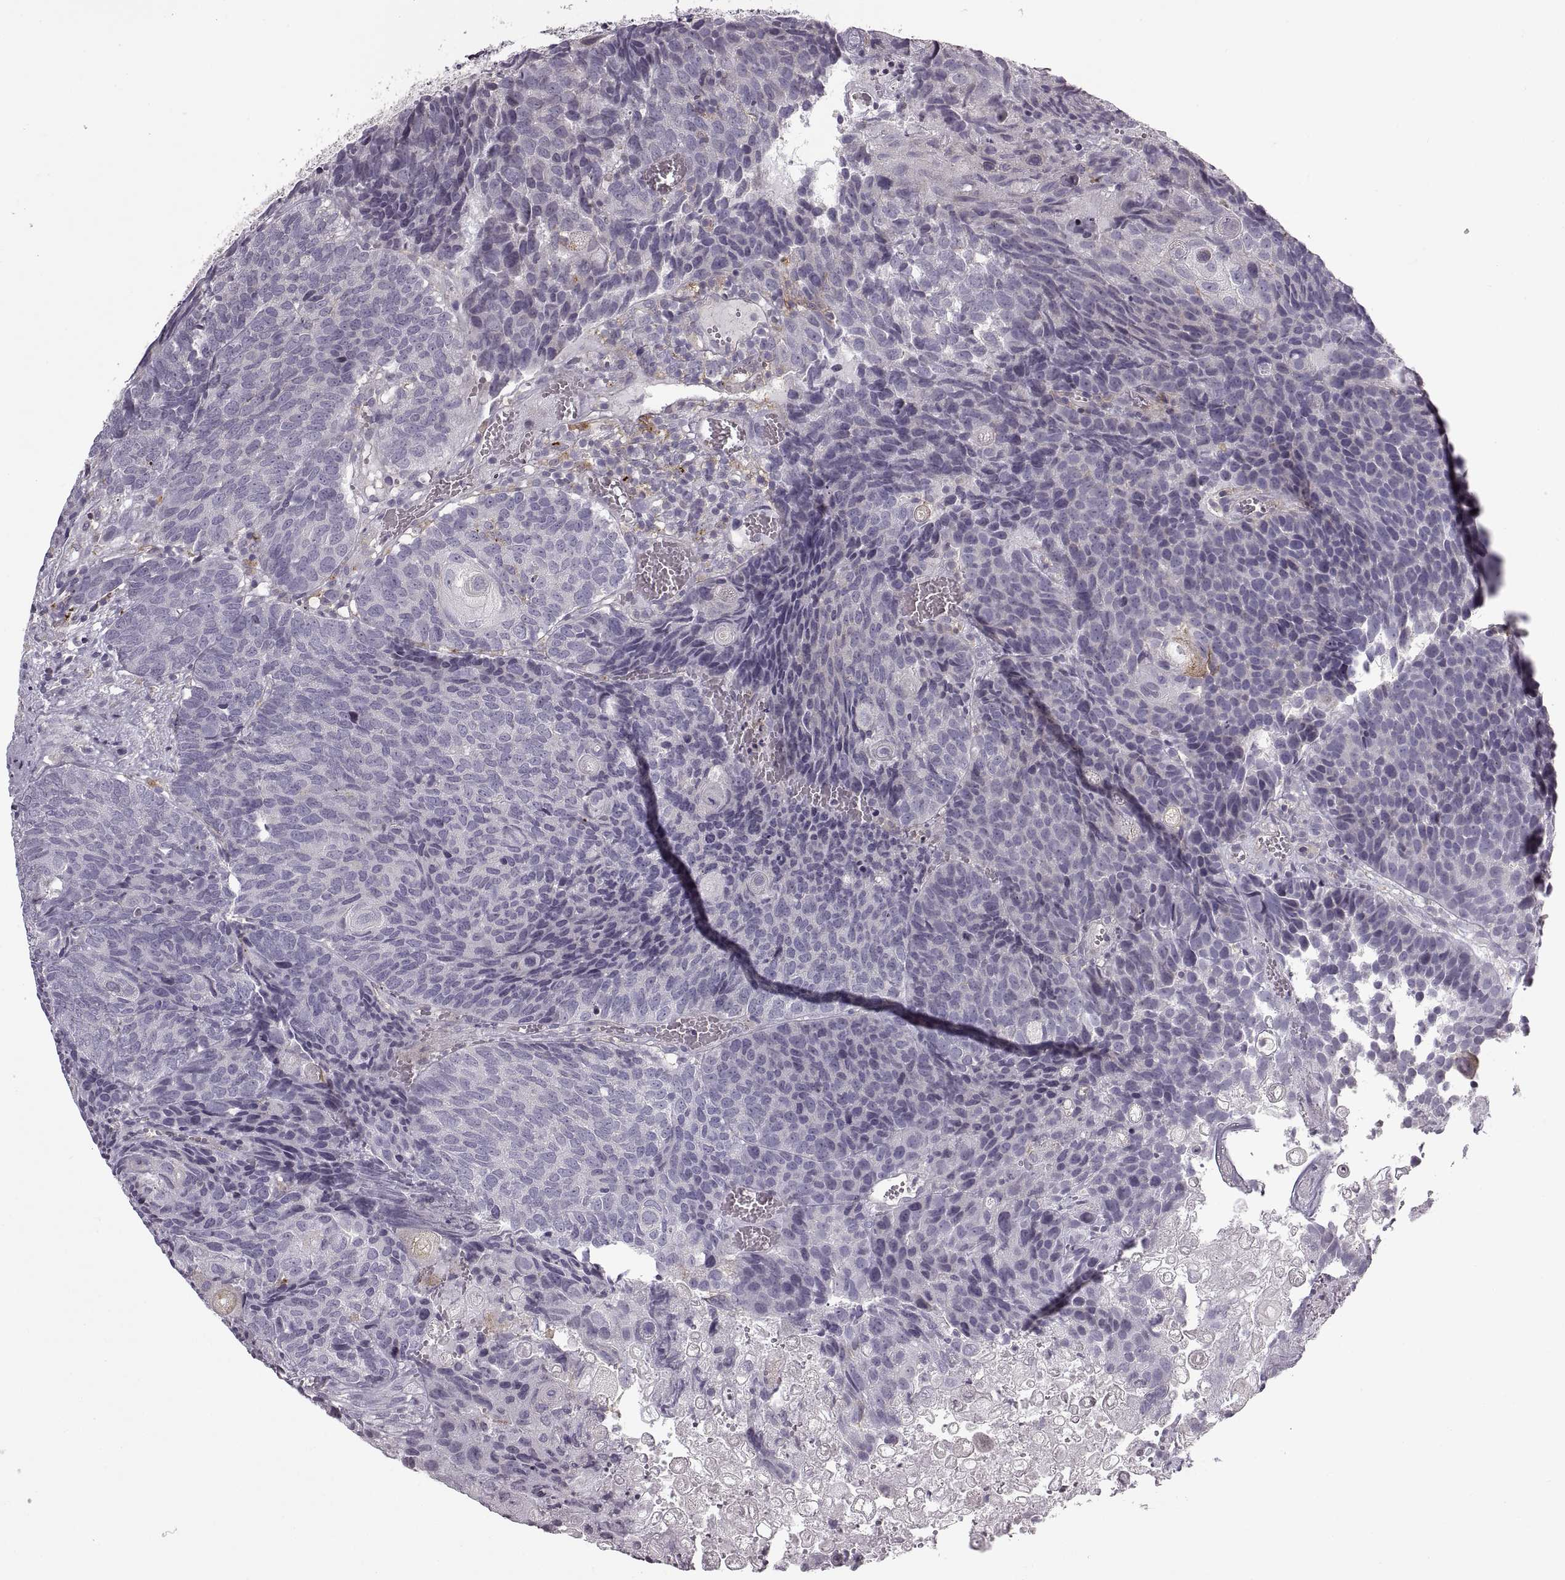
{"staining": {"intensity": "negative", "quantity": "none", "location": "none"}, "tissue": "urothelial cancer", "cell_type": "Tumor cells", "image_type": "cancer", "snomed": [{"axis": "morphology", "description": "Urothelial carcinoma, Low grade"}, {"axis": "topography", "description": "Urinary bladder"}], "caption": "Urothelial cancer was stained to show a protein in brown. There is no significant staining in tumor cells. (Brightfield microscopy of DAB IHC at high magnification).", "gene": "RALB", "patient": {"sex": "female", "age": 62}}